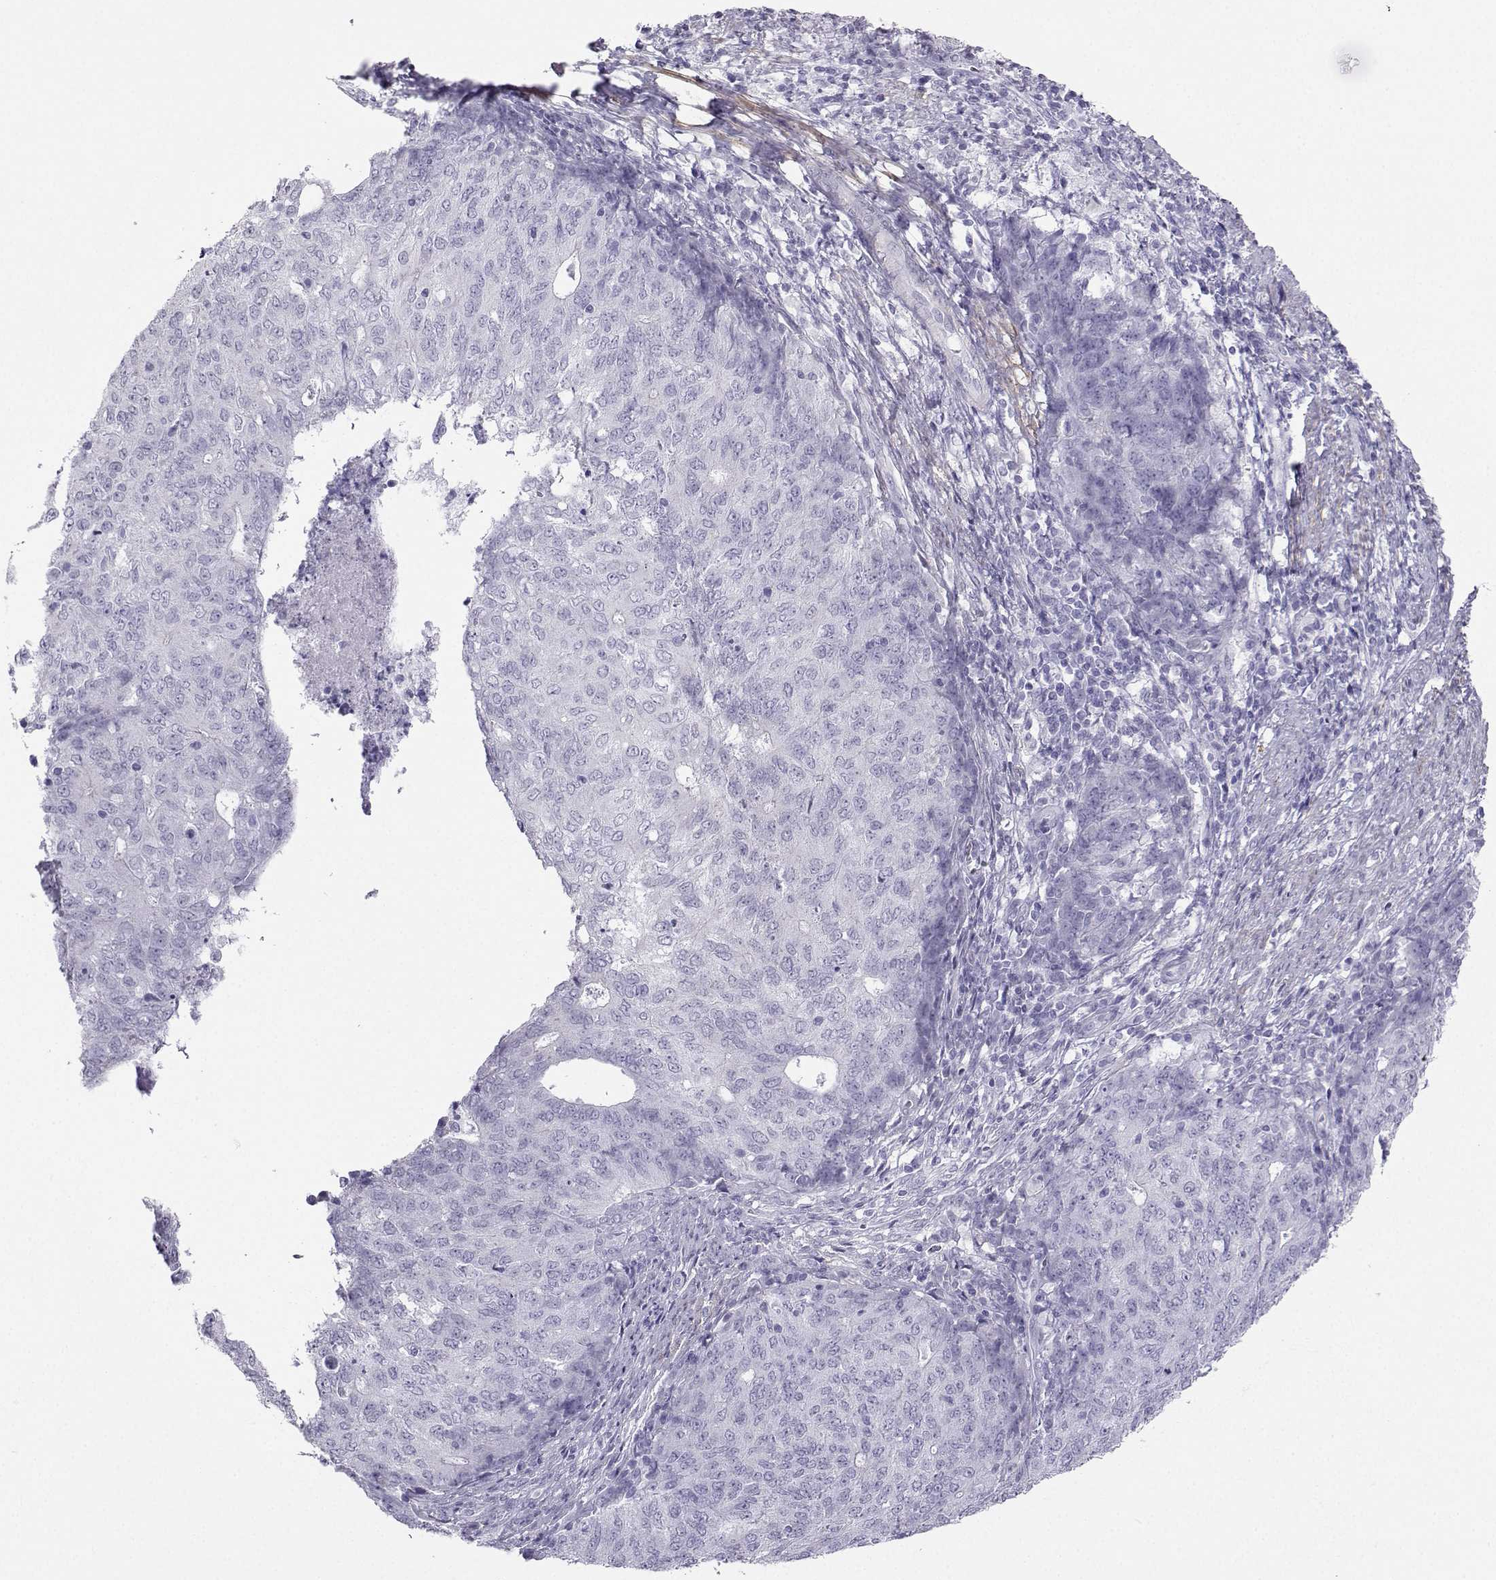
{"staining": {"intensity": "negative", "quantity": "none", "location": "none"}, "tissue": "endometrial cancer", "cell_type": "Tumor cells", "image_type": "cancer", "snomed": [{"axis": "morphology", "description": "Adenocarcinoma, NOS"}, {"axis": "topography", "description": "Endometrium"}], "caption": "Tumor cells show no significant protein expression in endometrial adenocarcinoma.", "gene": "KIF17", "patient": {"sex": "female", "age": 82}}